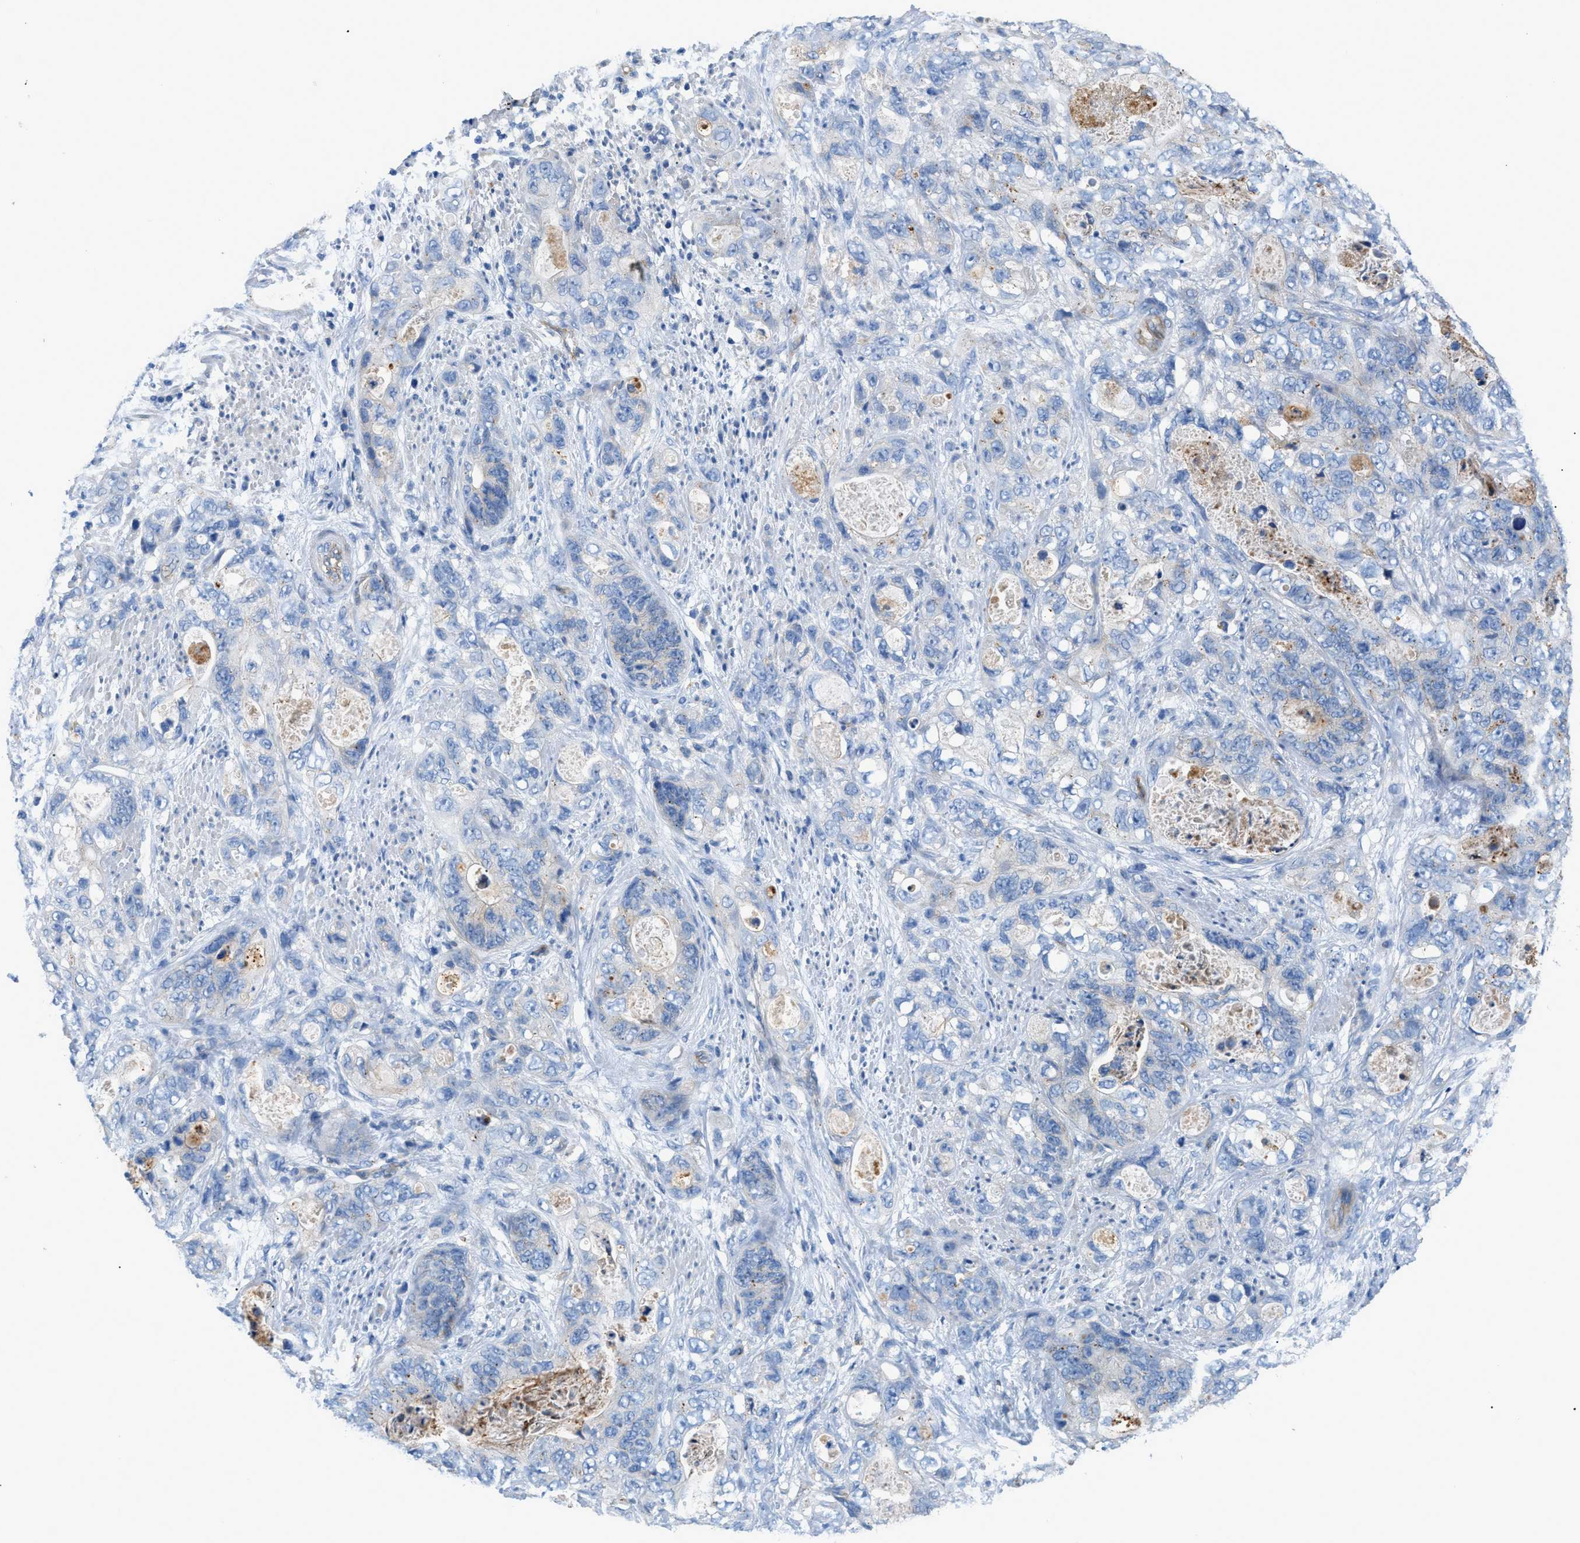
{"staining": {"intensity": "negative", "quantity": "none", "location": "none"}, "tissue": "stomach cancer", "cell_type": "Tumor cells", "image_type": "cancer", "snomed": [{"axis": "morphology", "description": "Adenocarcinoma, NOS"}, {"axis": "topography", "description": "Stomach"}], "caption": "Immunohistochemistry (IHC) micrograph of neoplastic tissue: human stomach adenocarcinoma stained with DAB exhibits no significant protein expression in tumor cells. (Brightfield microscopy of DAB IHC at high magnification).", "gene": "ORAI1", "patient": {"sex": "female", "age": 89}}